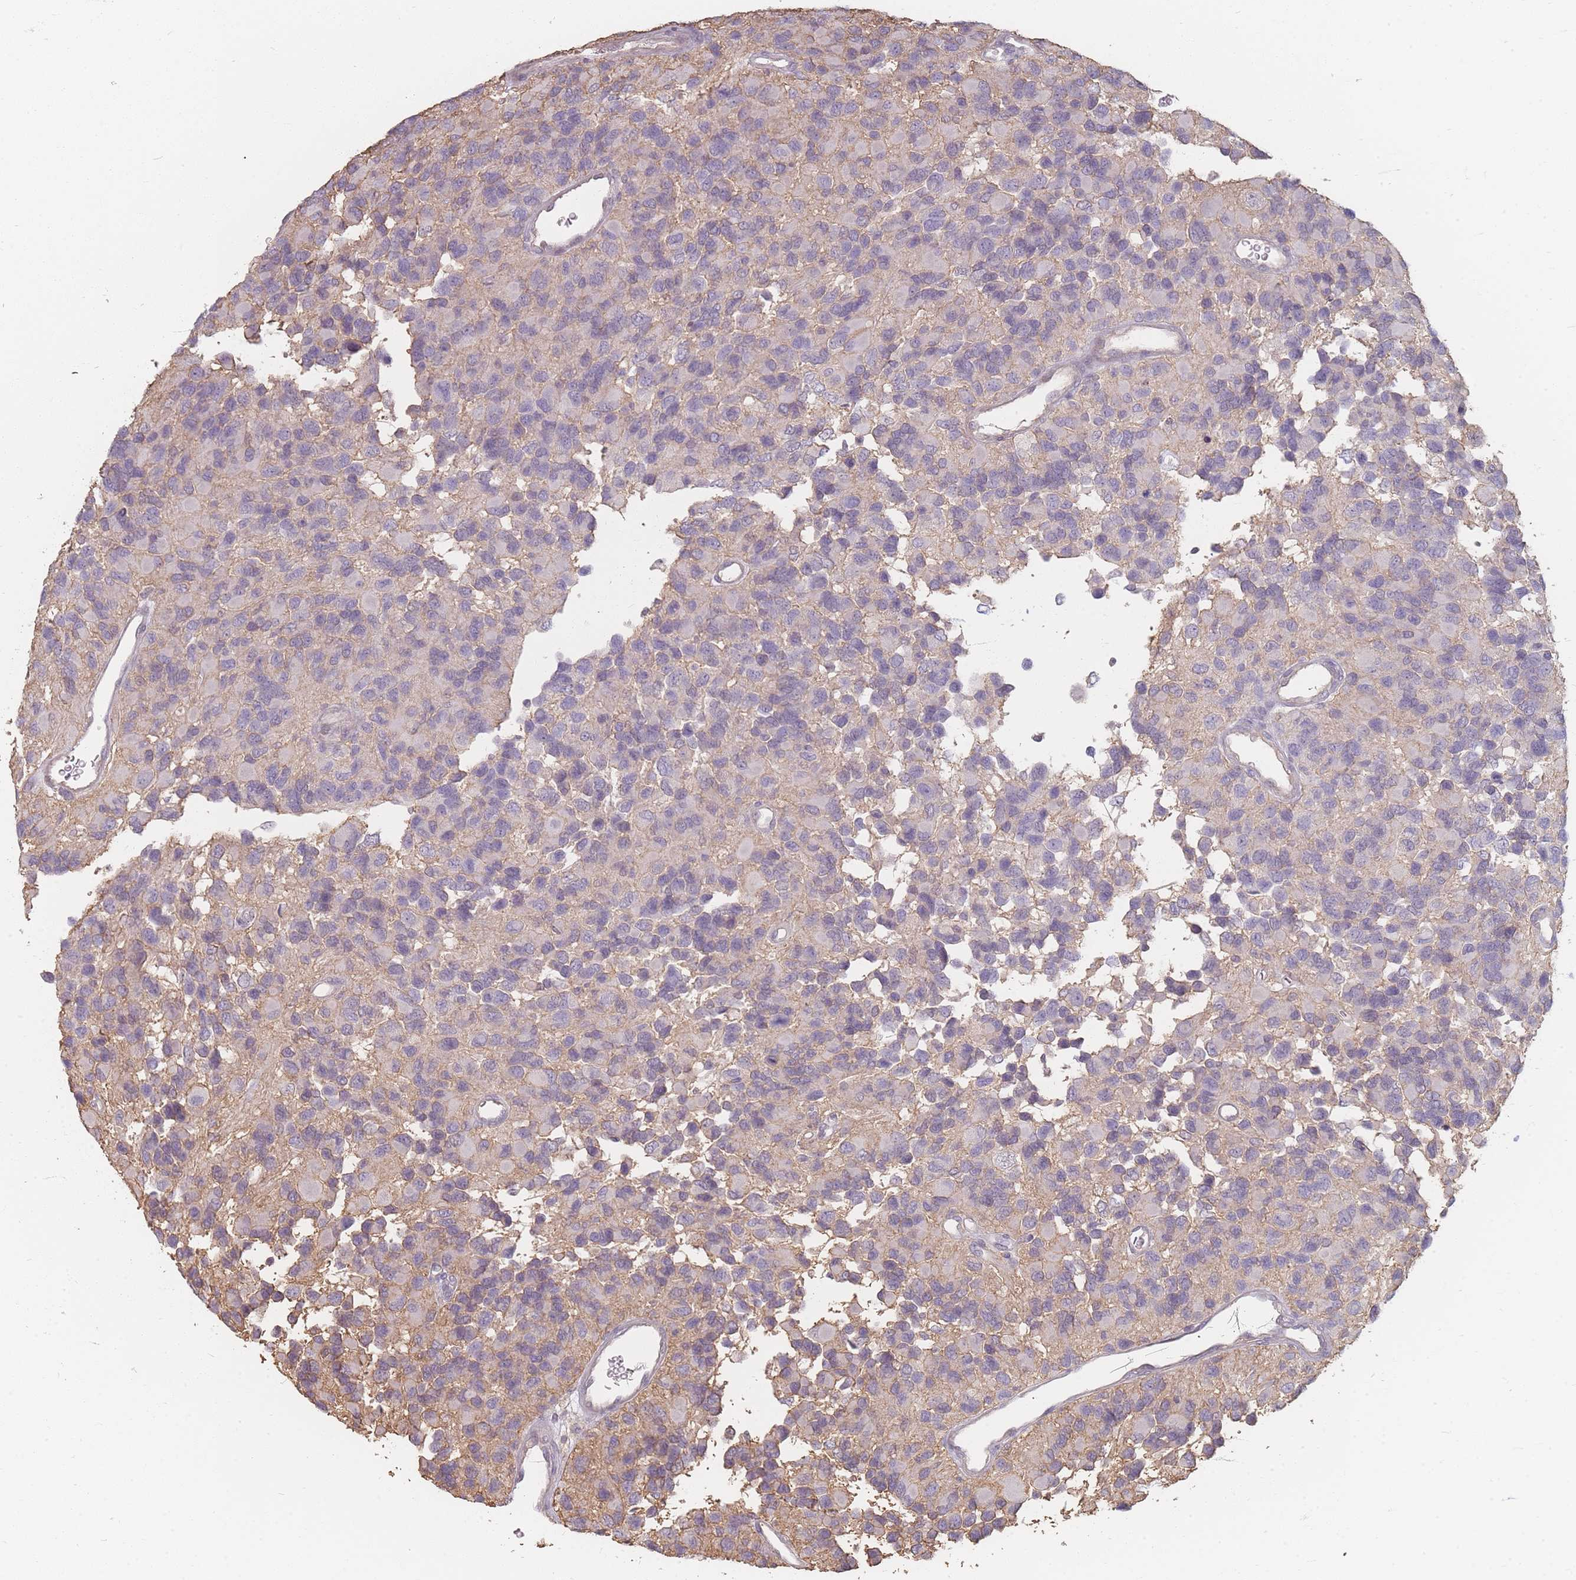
{"staining": {"intensity": "negative", "quantity": "none", "location": "none"}, "tissue": "glioma", "cell_type": "Tumor cells", "image_type": "cancer", "snomed": [{"axis": "morphology", "description": "Glioma, malignant, High grade"}, {"axis": "topography", "description": "Brain"}], "caption": "A micrograph of human malignant high-grade glioma is negative for staining in tumor cells. (DAB immunohistochemistry (IHC) visualized using brightfield microscopy, high magnification).", "gene": "RFTN1", "patient": {"sex": "male", "age": 77}}